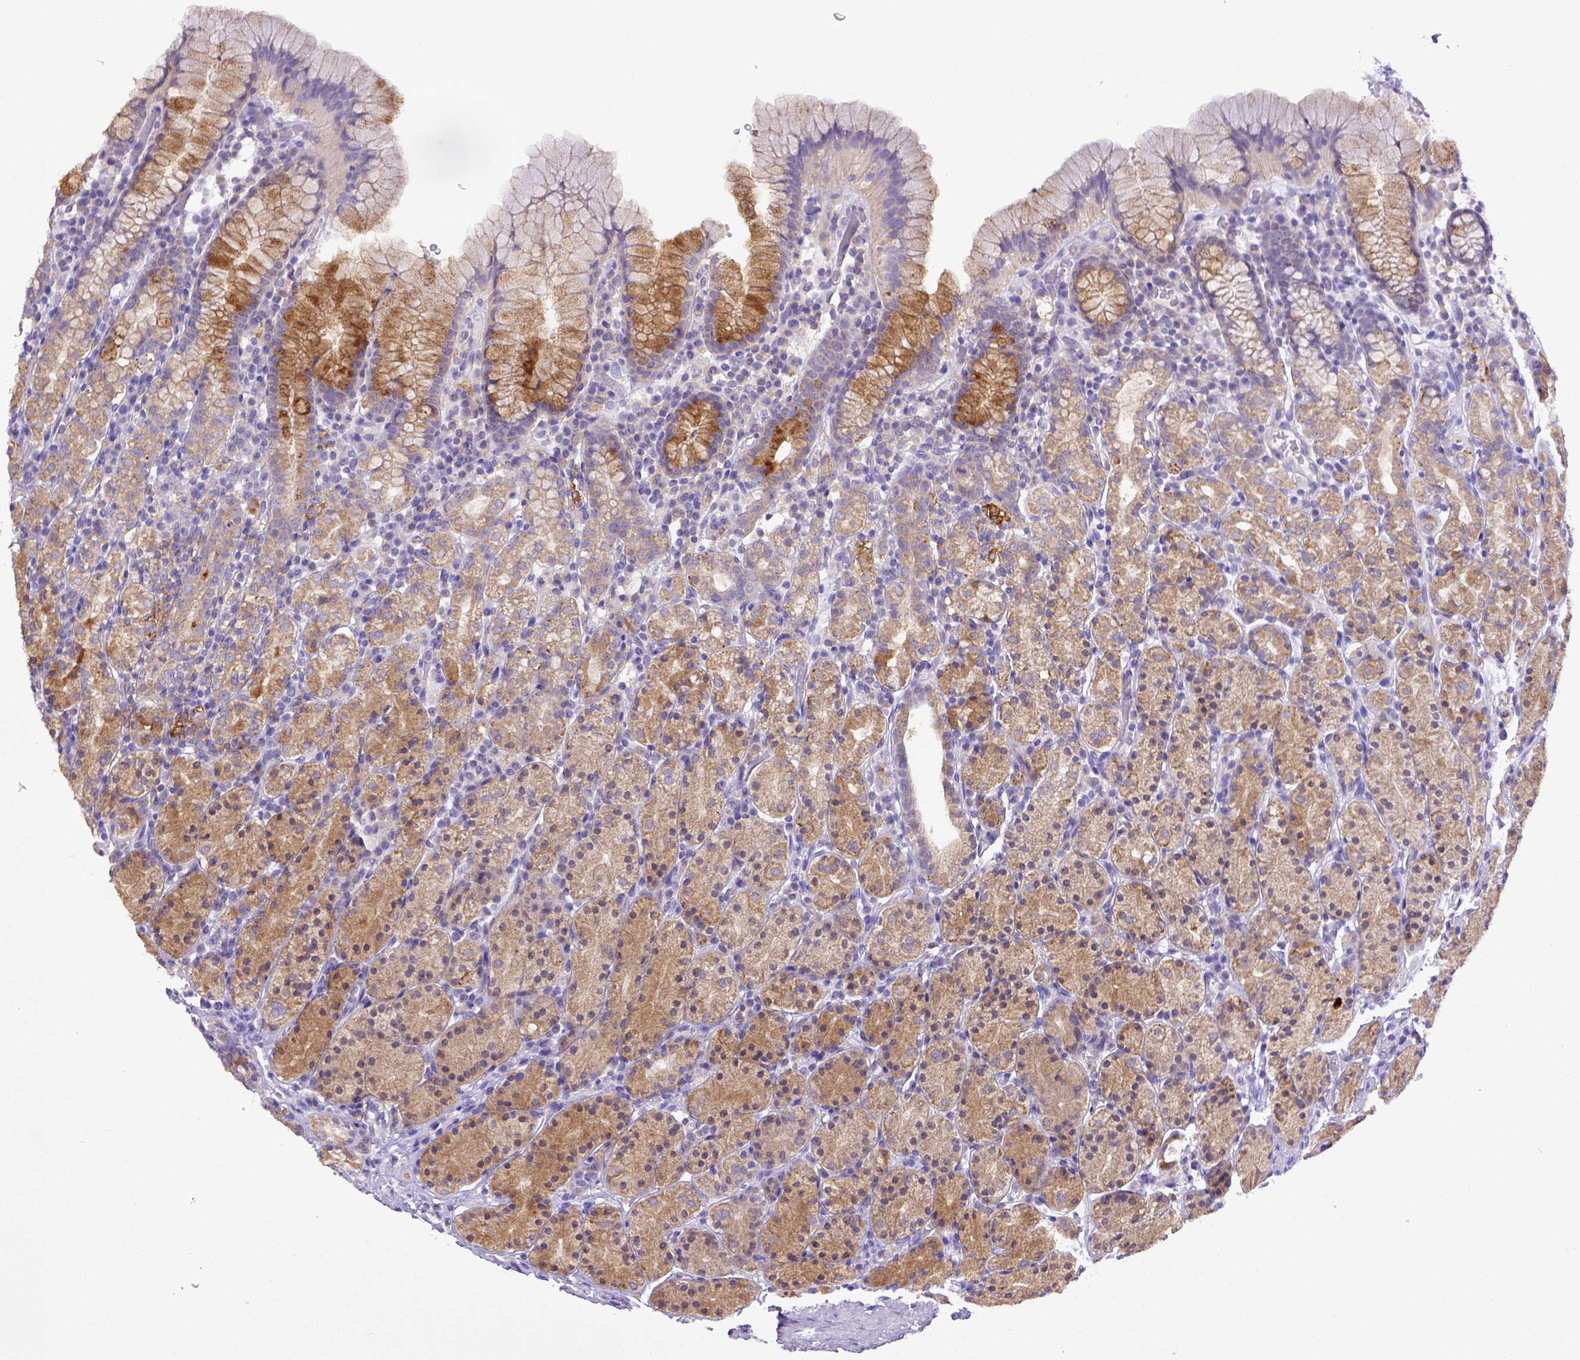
{"staining": {"intensity": "moderate", "quantity": ">75%", "location": "cytoplasmic/membranous"}, "tissue": "stomach", "cell_type": "Glandular cells", "image_type": "normal", "snomed": [{"axis": "morphology", "description": "Normal tissue, NOS"}, {"axis": "topography", "description": "Stomach, upper"}, {"axis": "topography", "description": "Stomach"}], "caption": "Moderate cytoplasmic/membranous protein positivity is appreciated in about >75% of glandular cells in stomach. The protein is stained brown, and the nuclei are stained in blue (DAB IHC with brightfield microscopy, high magnification).", "gene": "CD40", "patient": {"sex": "male", "age": 62}}